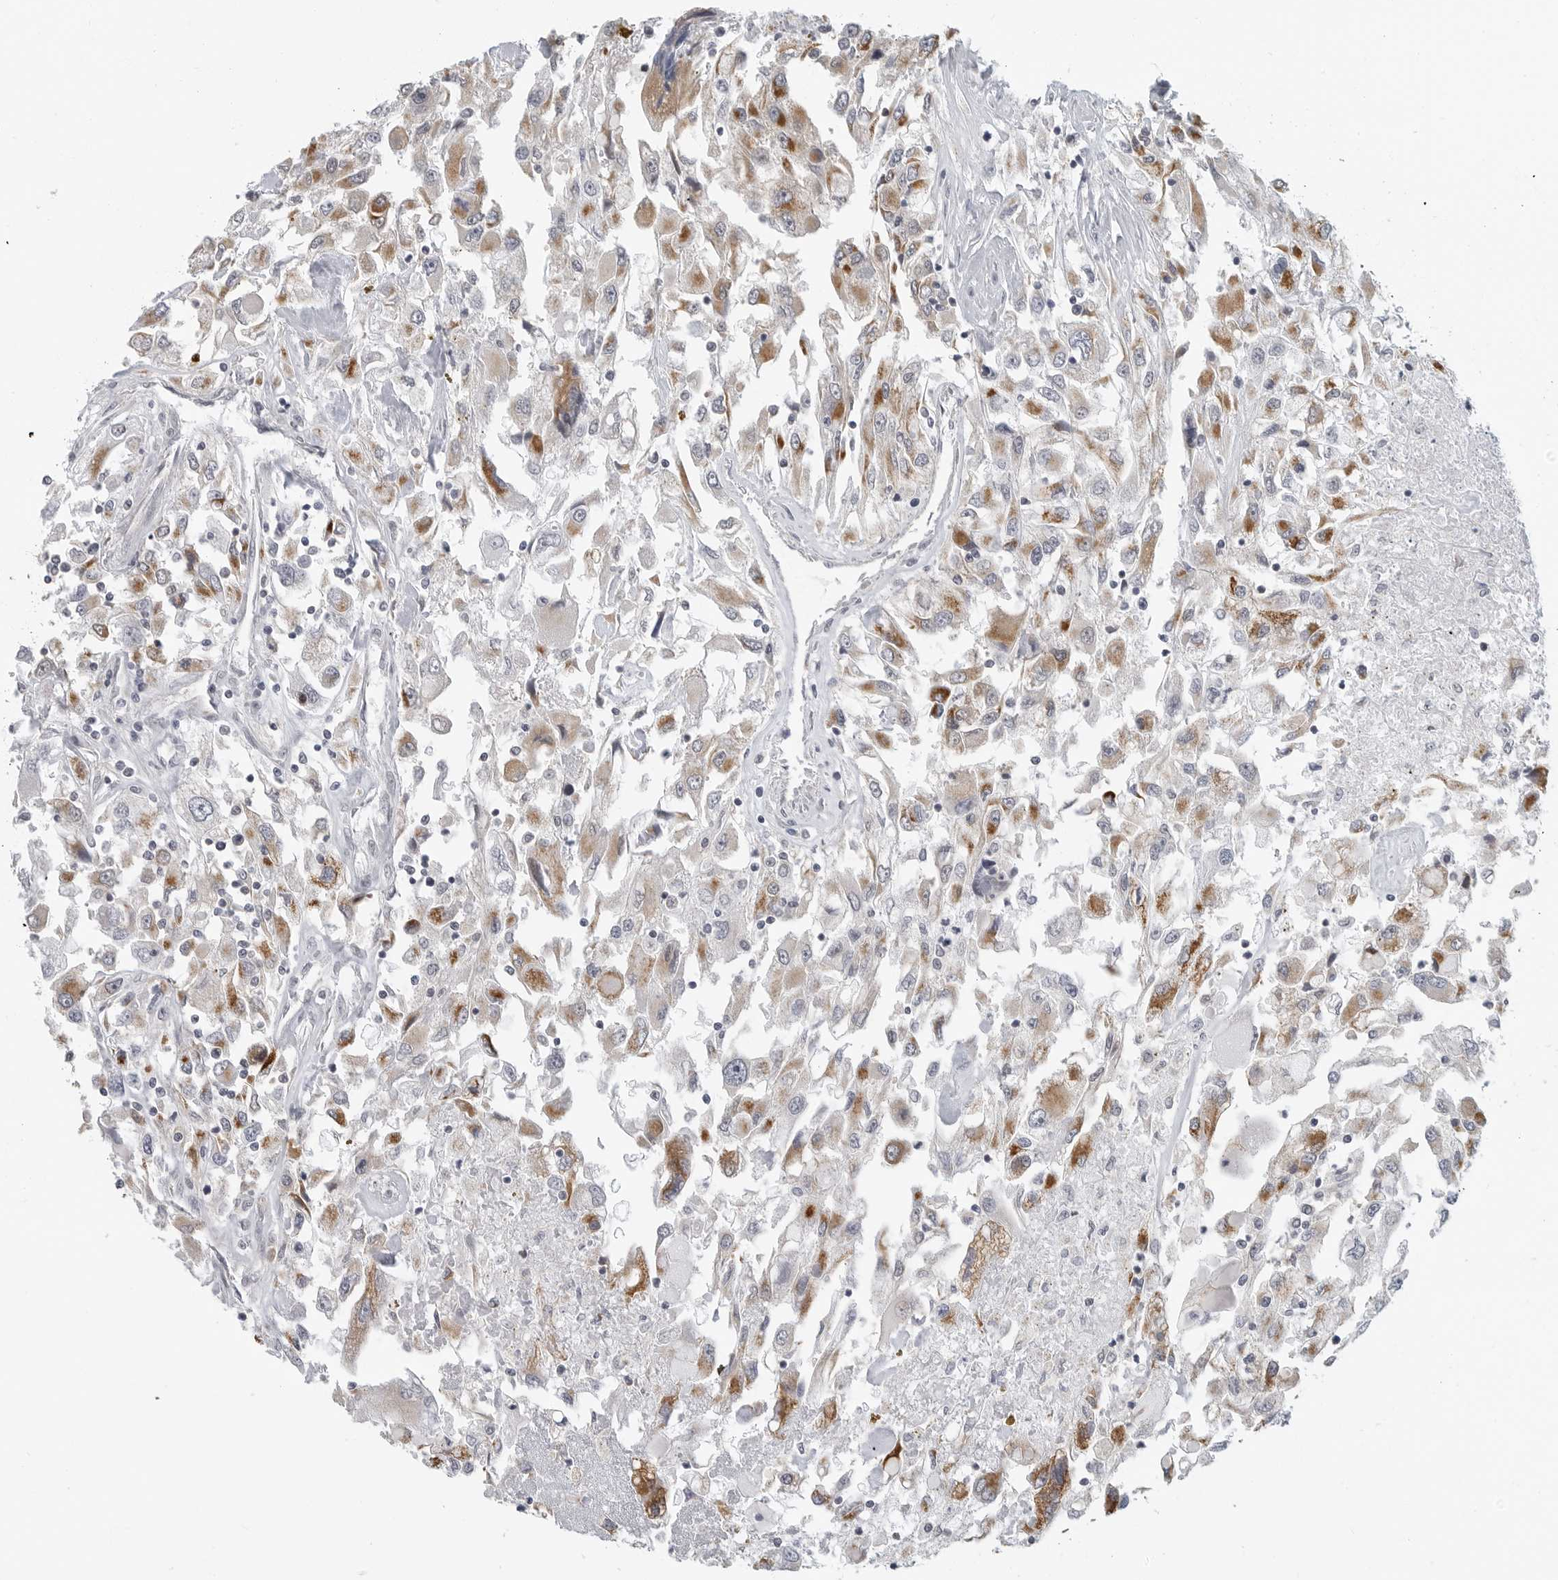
{"staining": {"intensity": "moderate", "quantity": ">75%", "location": "cytoplasmic/membranous"}, "tissue": "renal cancer", "cell_type": "Tumor cells", "image_type": "cancer", "snomed": [{"axis": "morphology", "description": "Adenocarcinoma, NOS"}, {"axis": "topography", "description": "Kidney"}], "caption": "IHC (DAB (3,3'-diaminobenzidine)) staining of human adenocarcinoma (renal) shows moderate cytoplasmic/membranous protein positivity in approximately >75% of tumor cells.", "gene": "IL12RB2", "patient": {"sex": "female", "age": 52}}